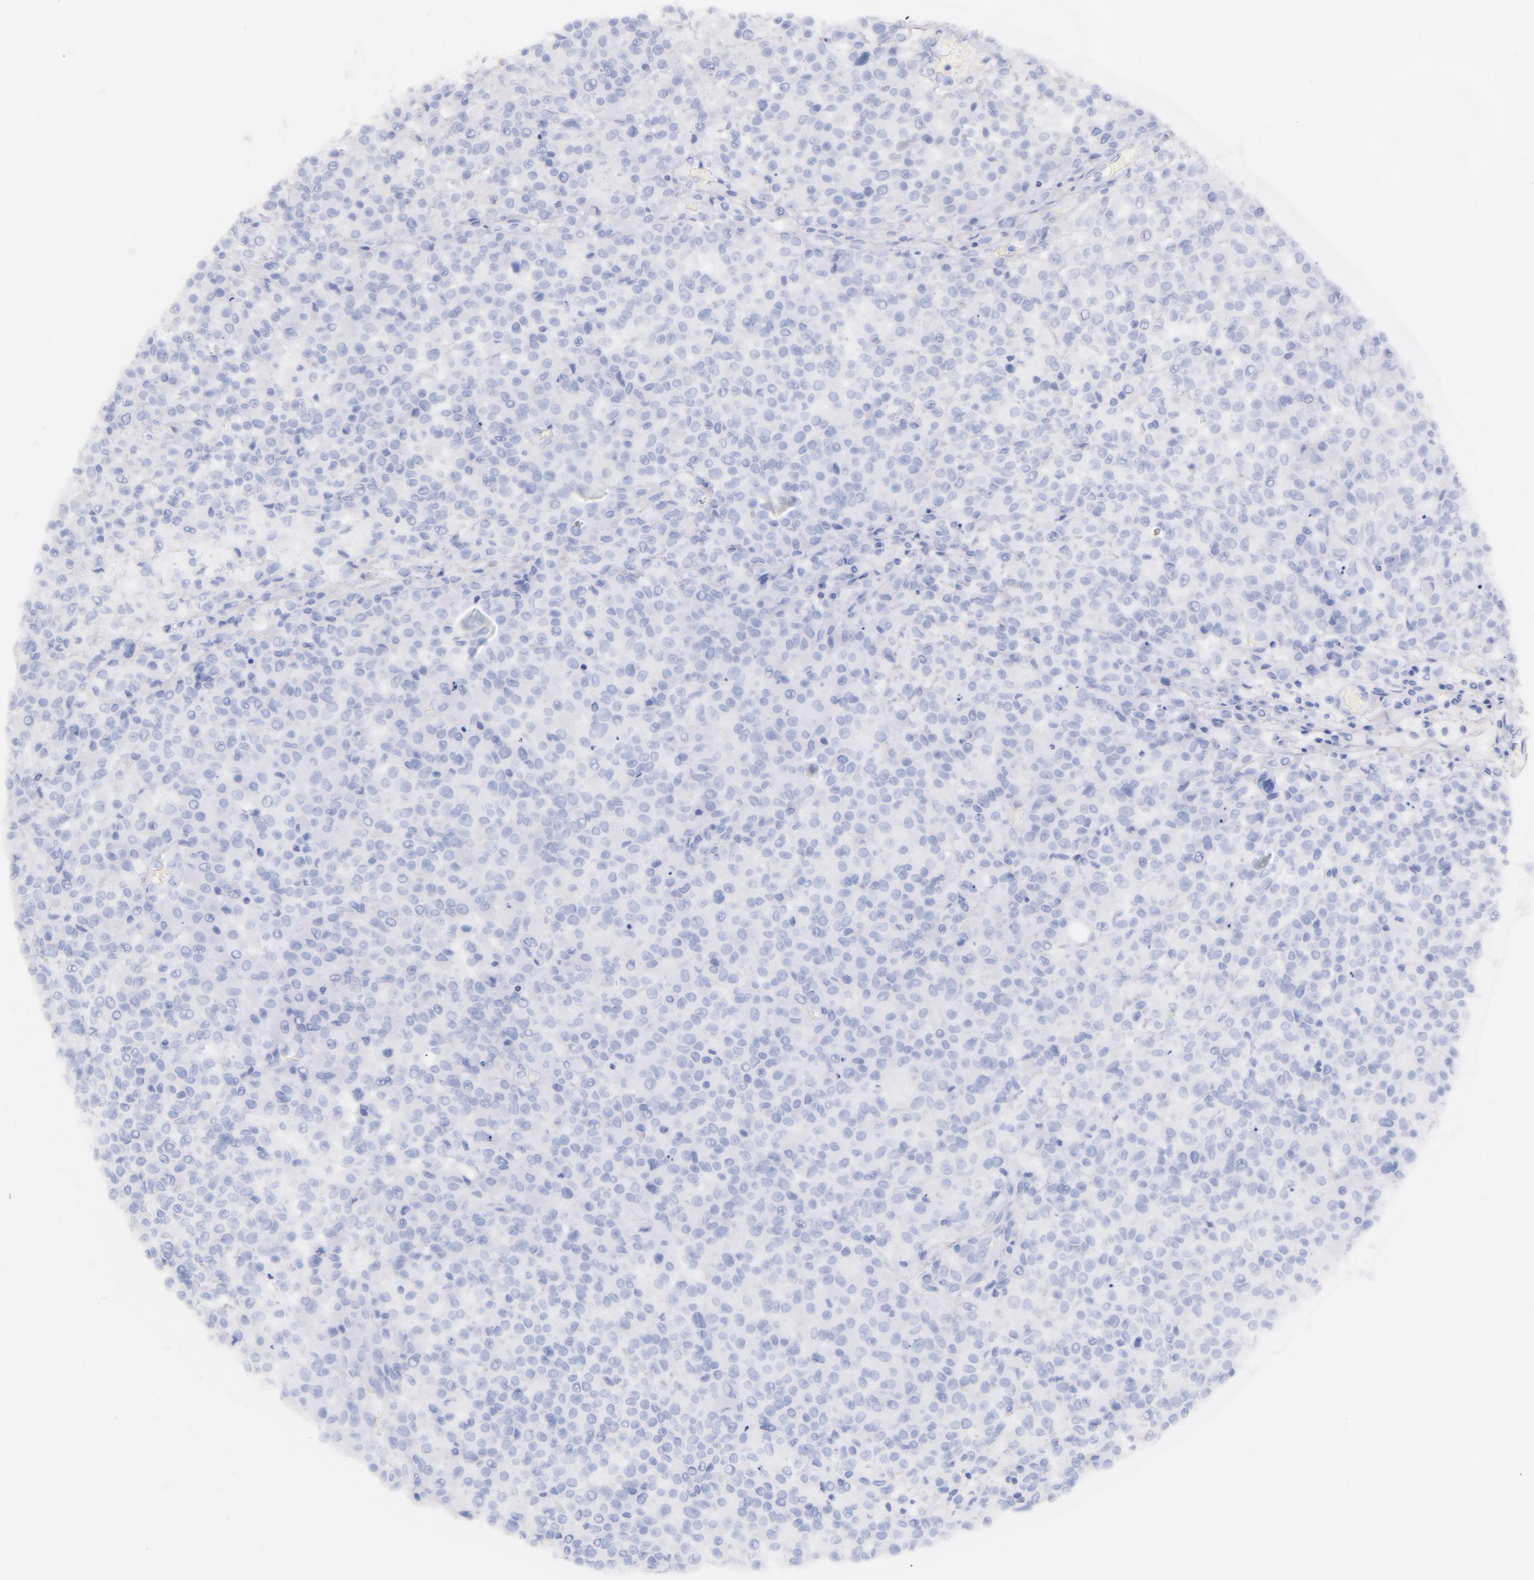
{"staining": {"intensity": "negative", "quantity": "none", "location": "none"}, "tissue": "testis cancer", "cell_type": "Tumor cells", "image_type": "cancer", "snomed": [{"axis": "morphology", "description": "Seminoma, NOS"}, {"axis": "topography", "description": "Testis"}], "caption": "A histopathology image of human testis cancer is negative for staining in tumor cells.", "gene": "CD44", "patient": {"sex": "male", "age": 59}}